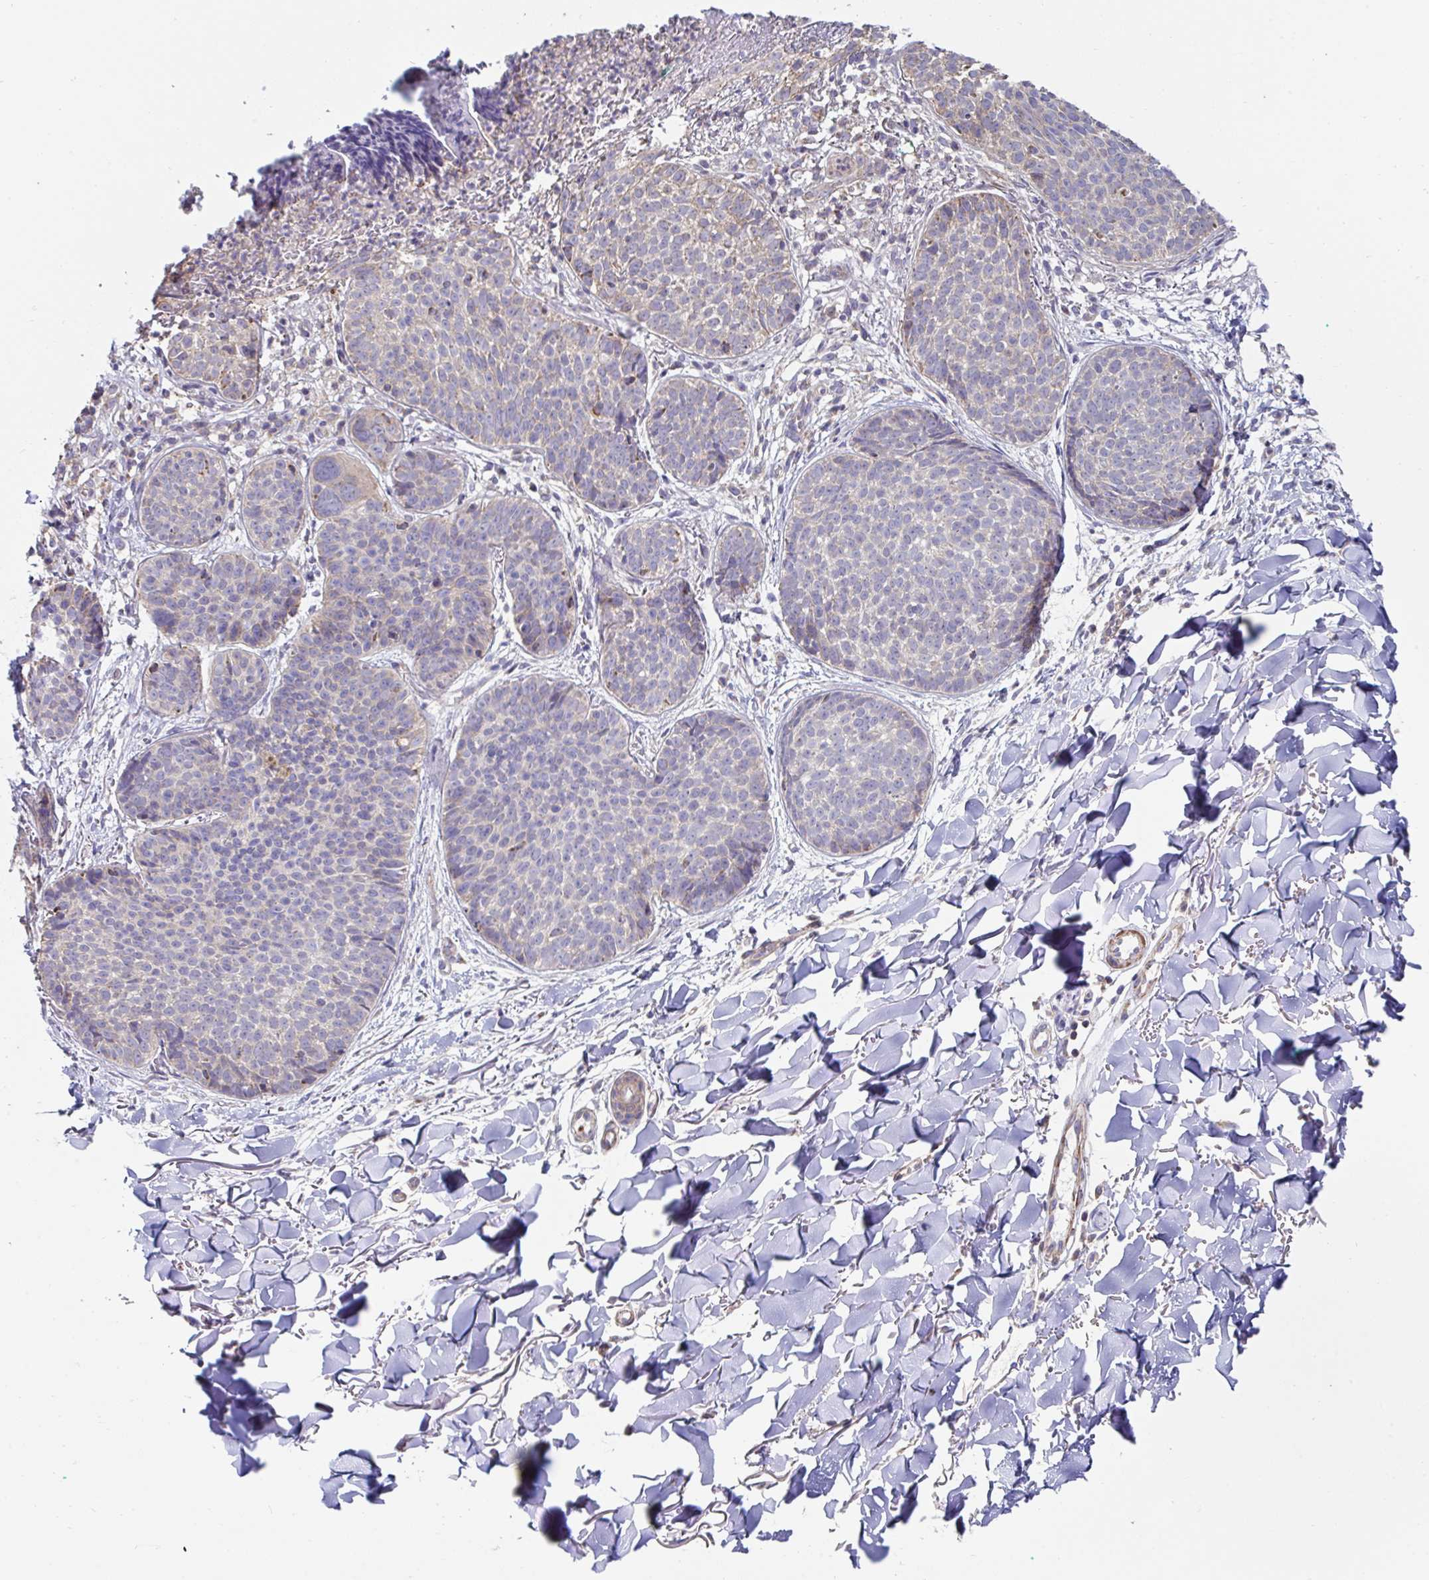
{"staining": {"intensity": "moderate", "quantity": "<25%", "location": "cytoplasmic/membranous"}, "tissue": "skin cancer", "cell_type": "Tumor cells", "image_type": "cancer", "snomed": [{"axis": "morphology", "description": "Basal cell carcinoma"}, {"axis": "topography", "description": "Skin"}, {"axis": "topography", "description": "Skin of neck"}, {"axis": "topography", "description": "Skin of shoulder"}, {"axis": "topography", "description": "Skin of back"}], "caption": "DAB (3,3'-diaminobenzidine) immunohistochemical staining of human skin basal cell carcinoma exhibits moderate cytoplasmic/membranous protein staining in about <25% of tumor cells.", "gene": "DZANK1", "patient": {"sex": "male", "age": 80}}